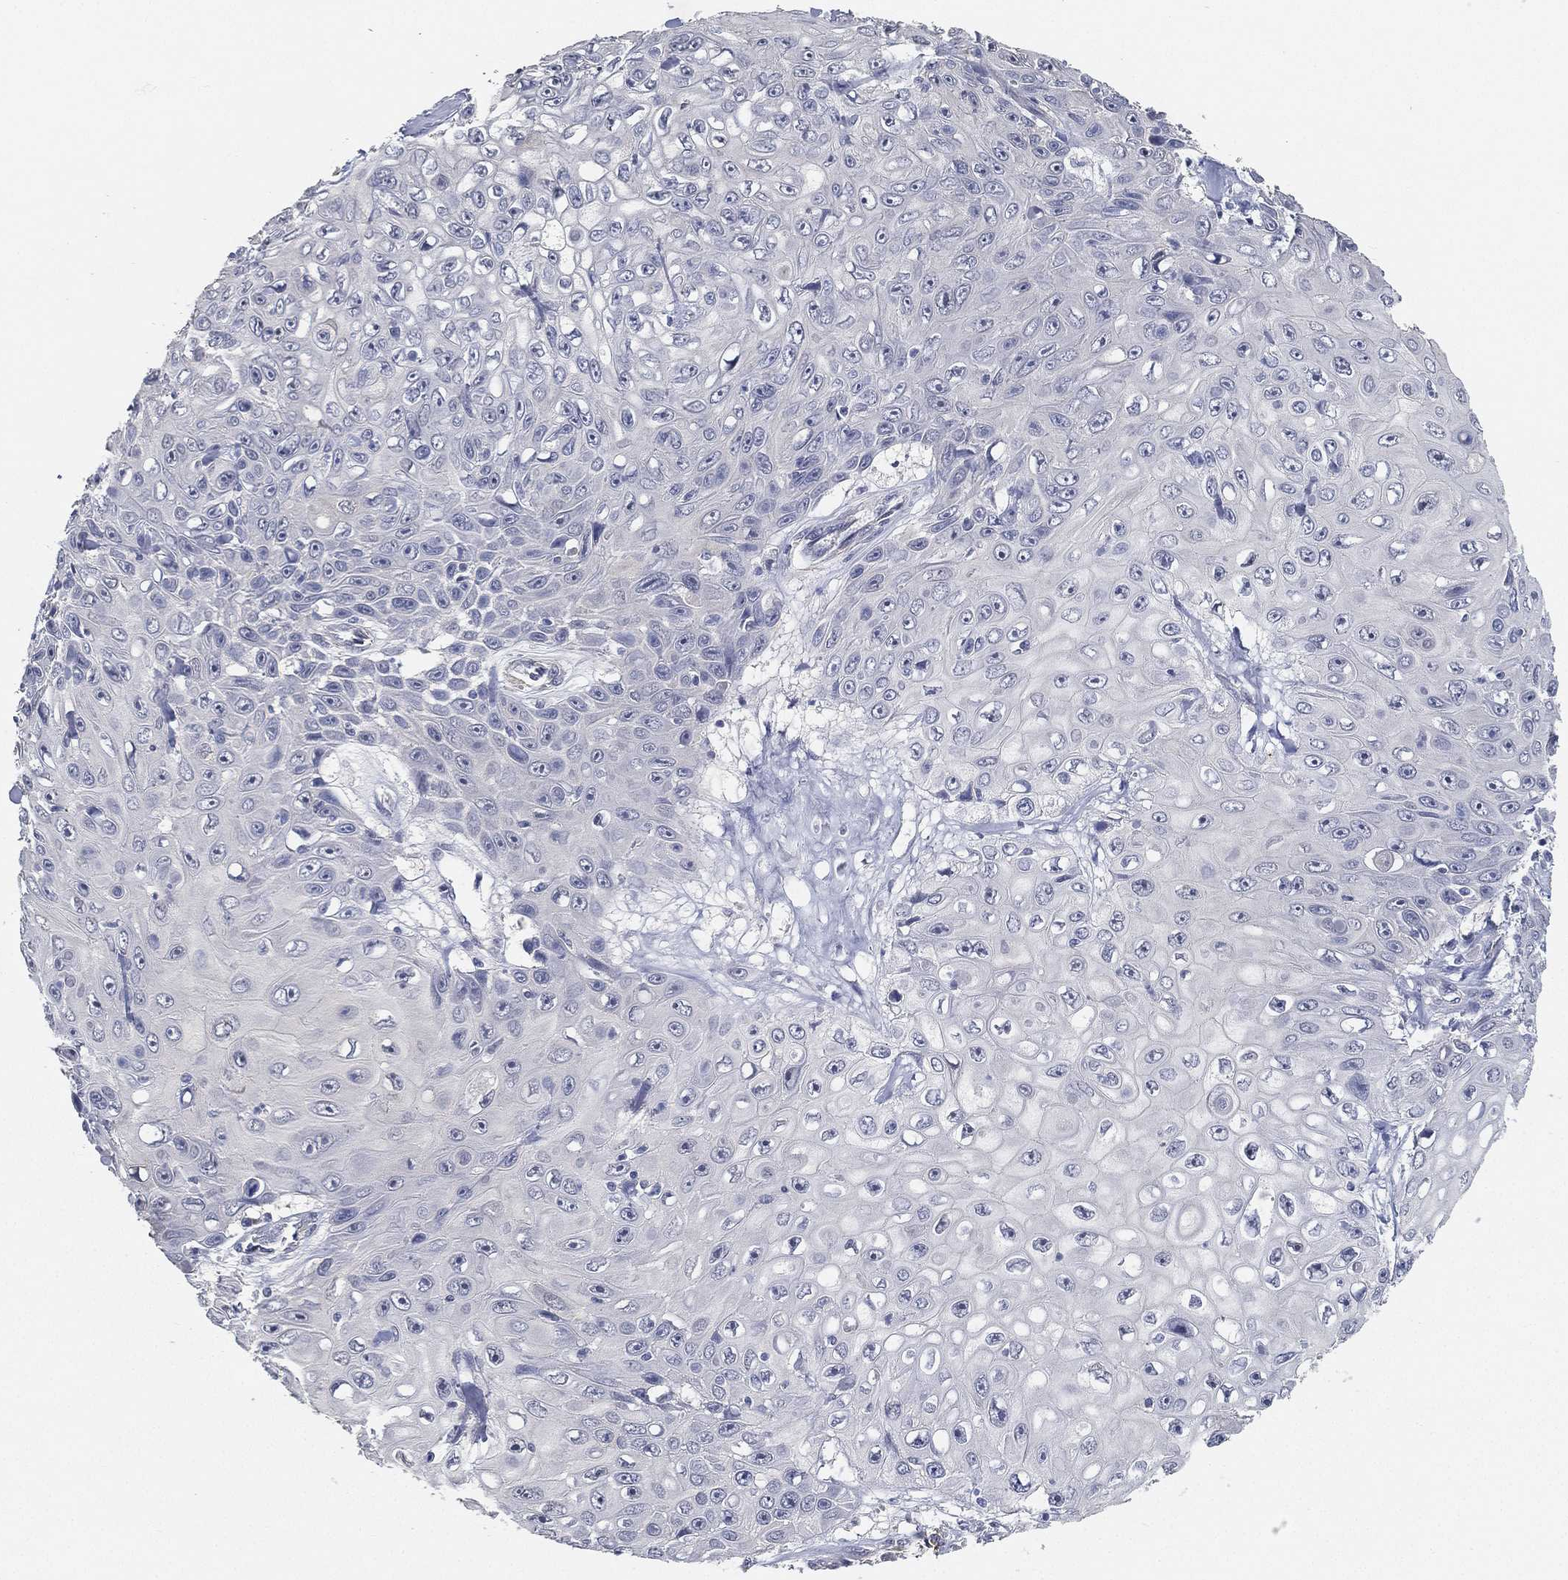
{"staining": {"intensity": "negative", "quantity": "none", "location": "none"}, "tissue": "skin cancer", "cell_type": "Tumor cells", "image_type": "cancer", "snomed": [{"axis": "morphology", "description": "Squamous cell carcinoma, NOS"}, {"axis": "topography", "description": "Skin"}], "caption": "An IHC image of squamous cell carcinoma (skin) is shown. There is no staining in tumor cells of squamous cell carcinoma (skin).", "gene": "GPR61", "patient": {"sex": "male", "age": 82}}